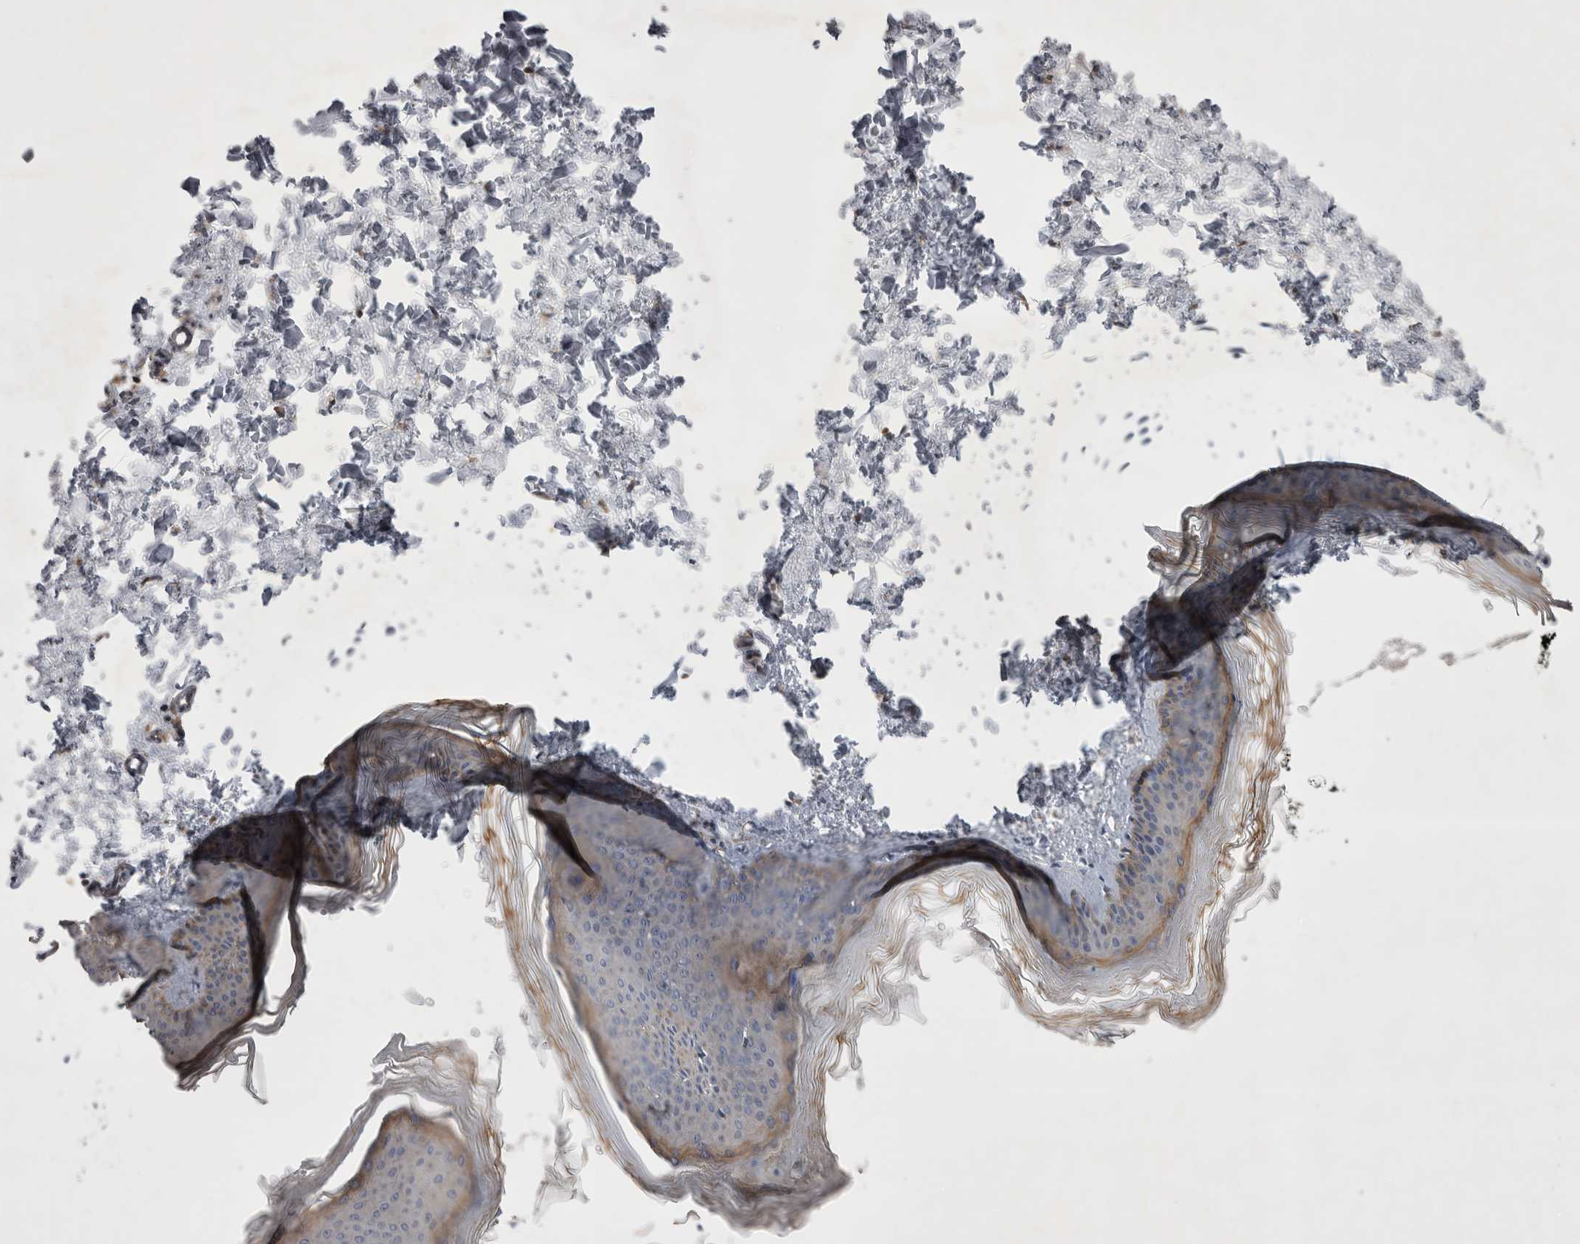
{"staining": {"intensity": "negative", "quantity": "none", "location": "none"}, "tissue": "skin", "cell_type": "Fibroblasts", "image_type": "normal", "snomed": [{"axis": "morphology", "description": "Normal tissue, NOS"}, {"axis": "topography", "description": "Skin"}], "caption": "Immunohistochemistry histopathology image of benign skin stained for a protein (brown), which shows no expression in fibroblasts.", "gene": "TSPOAP1", "patient": {"sex": "female", "age": 27}}